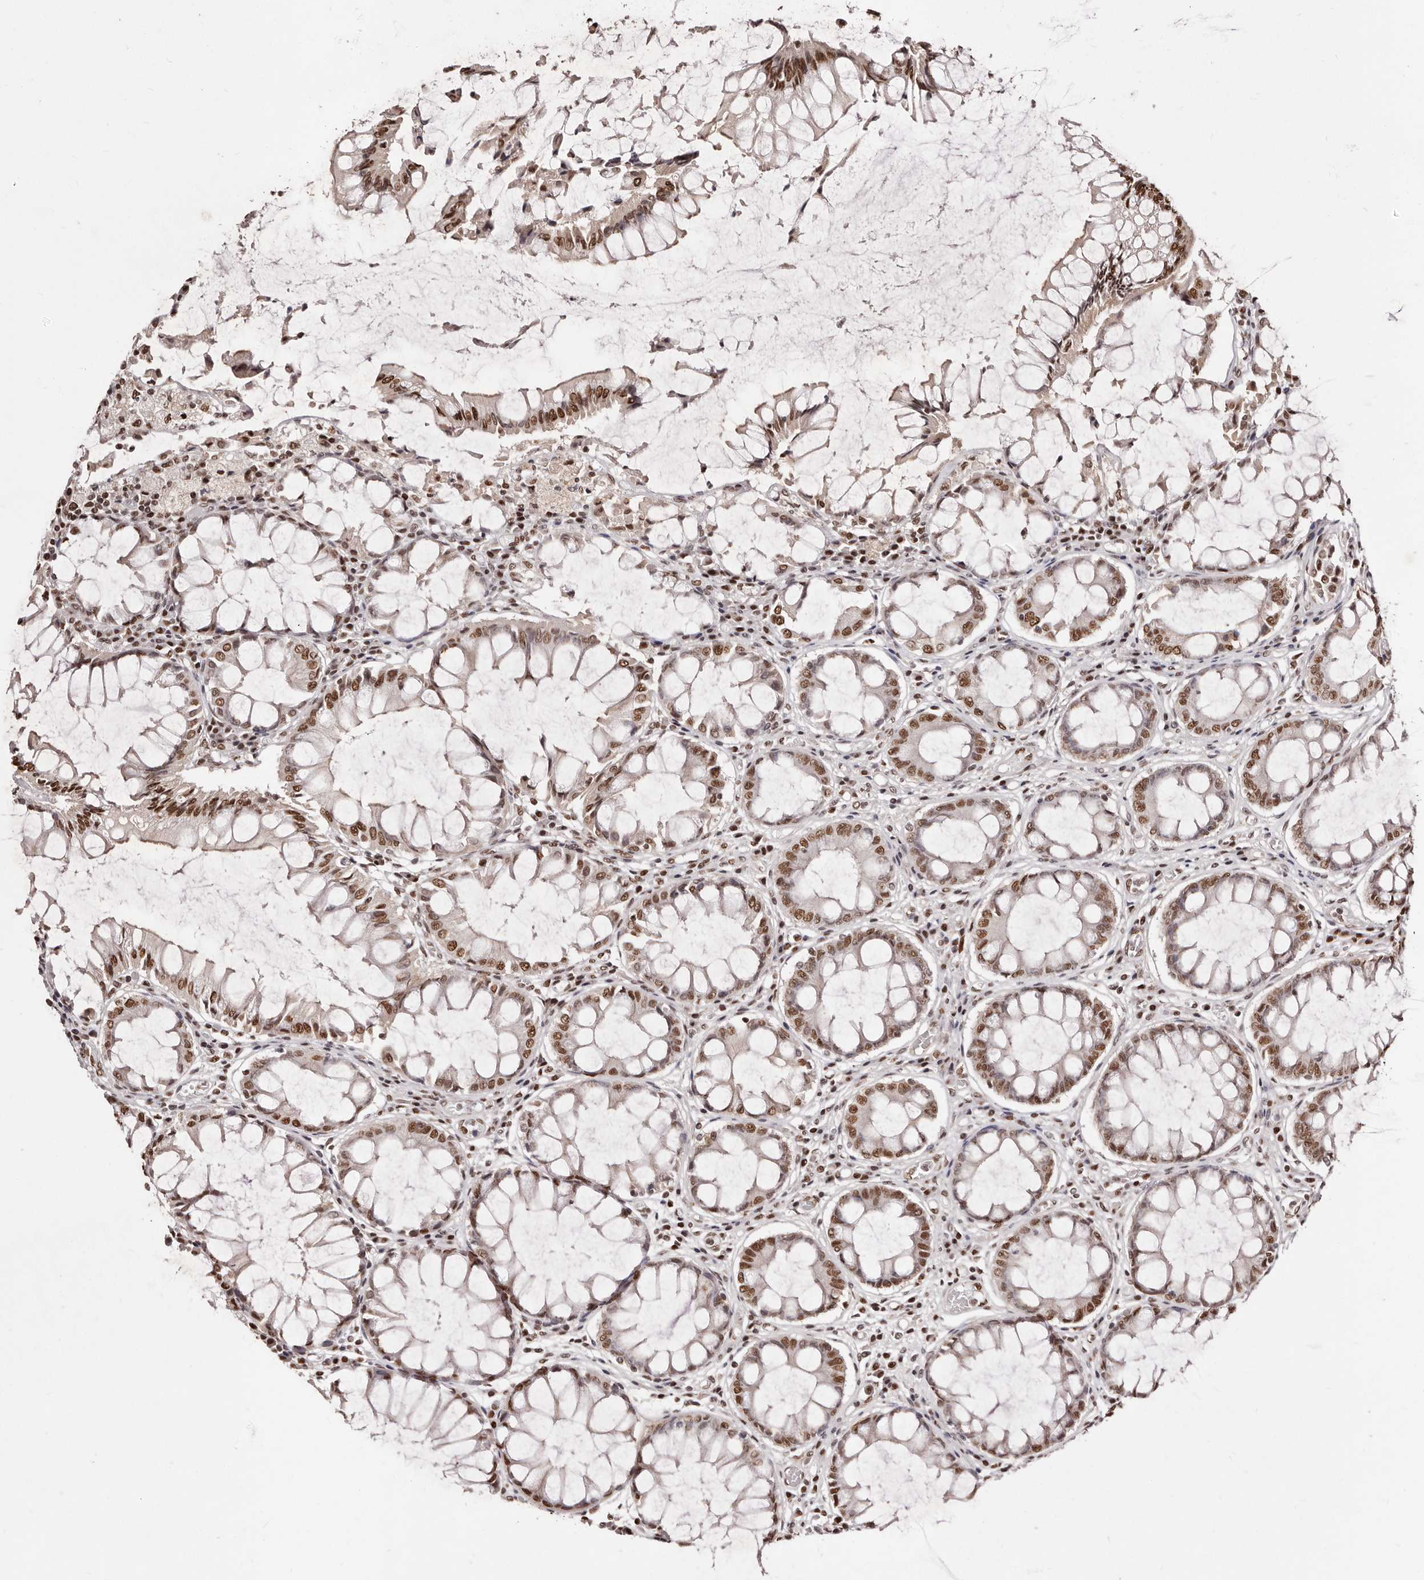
{"staining": {"intensity": "strong", "quantity": ">75%", "location": "nuclear"}, "tissue": "colorectal cancer", "cell_type": "Tumor cells", "image_type": "cancer", "snomed": [{"axis": "morphology", "description": "Adenocarcinoma, NOS"}, {"axis": "topography", "description": "Rectum"}], "caption": "Immunohistochemical staining of human colorectal cancer shows high levels of strong nuclear positivity in about >75% of tumor cells. (Stains: DAB in brown, nuclei in blue, Microscopy: brightfield microscopy at high magnification).", "gene": "BICRAL", "patient": {"sex": "male", "age": 84}}